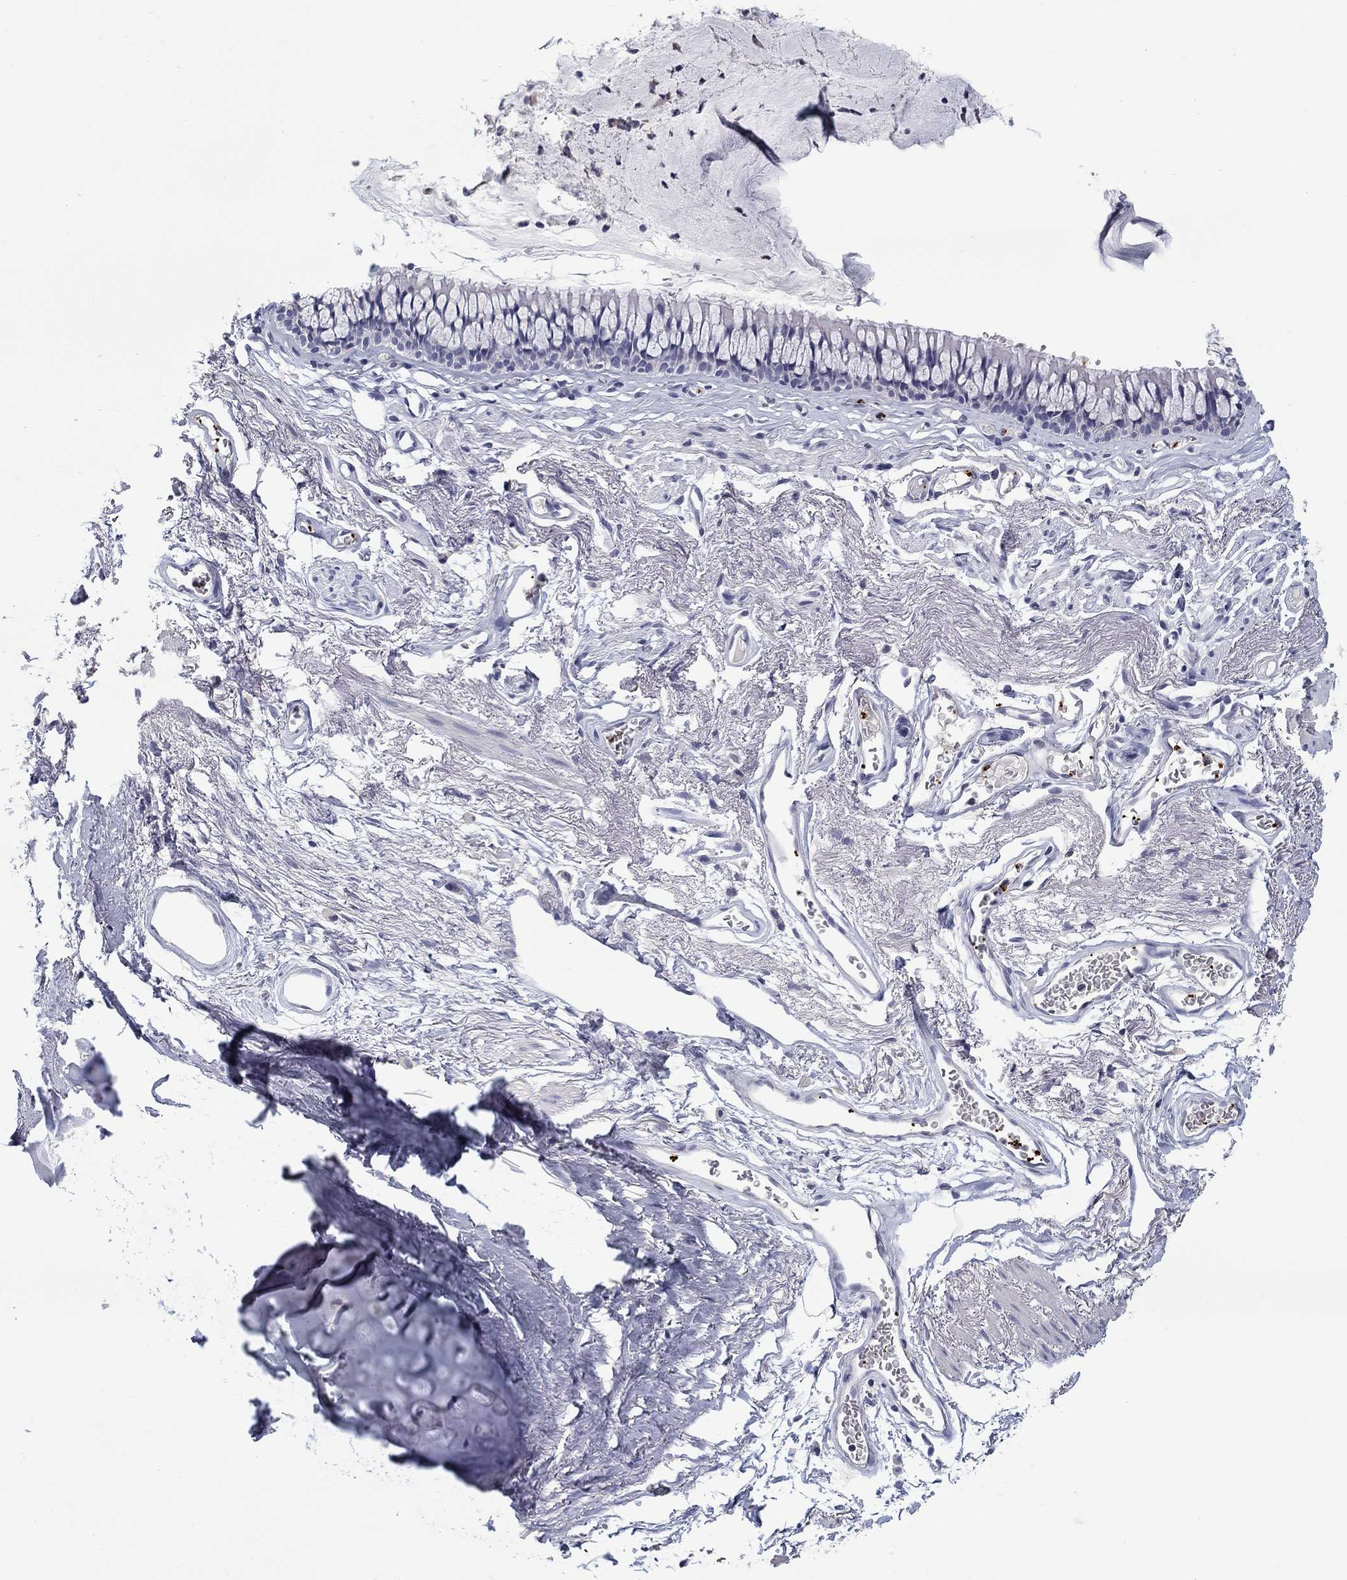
{"staining": {"intensity": "negative", "quantity": "none", "location": "none"}, "tissue": "adipose tissue", "cell_type": "Adipocytes", "image_type": "normal", "snomed": [{"axis": "morphology", "description": "Normal tissue, NOS"}, {"axis": "topography", "description": "Cartilage tissue"}, {"axis": "topography", "description": "Bronchus"}], "caption": "This photomicrograph is of unremarkable adipose tissue stained with immunohistochemistry to label a protein in brown with the nuclei are counter-stained blue. There is no positivity in adipocytes.", "gene": "PLEK", "patient": {"sex": "female", "age": 79}}